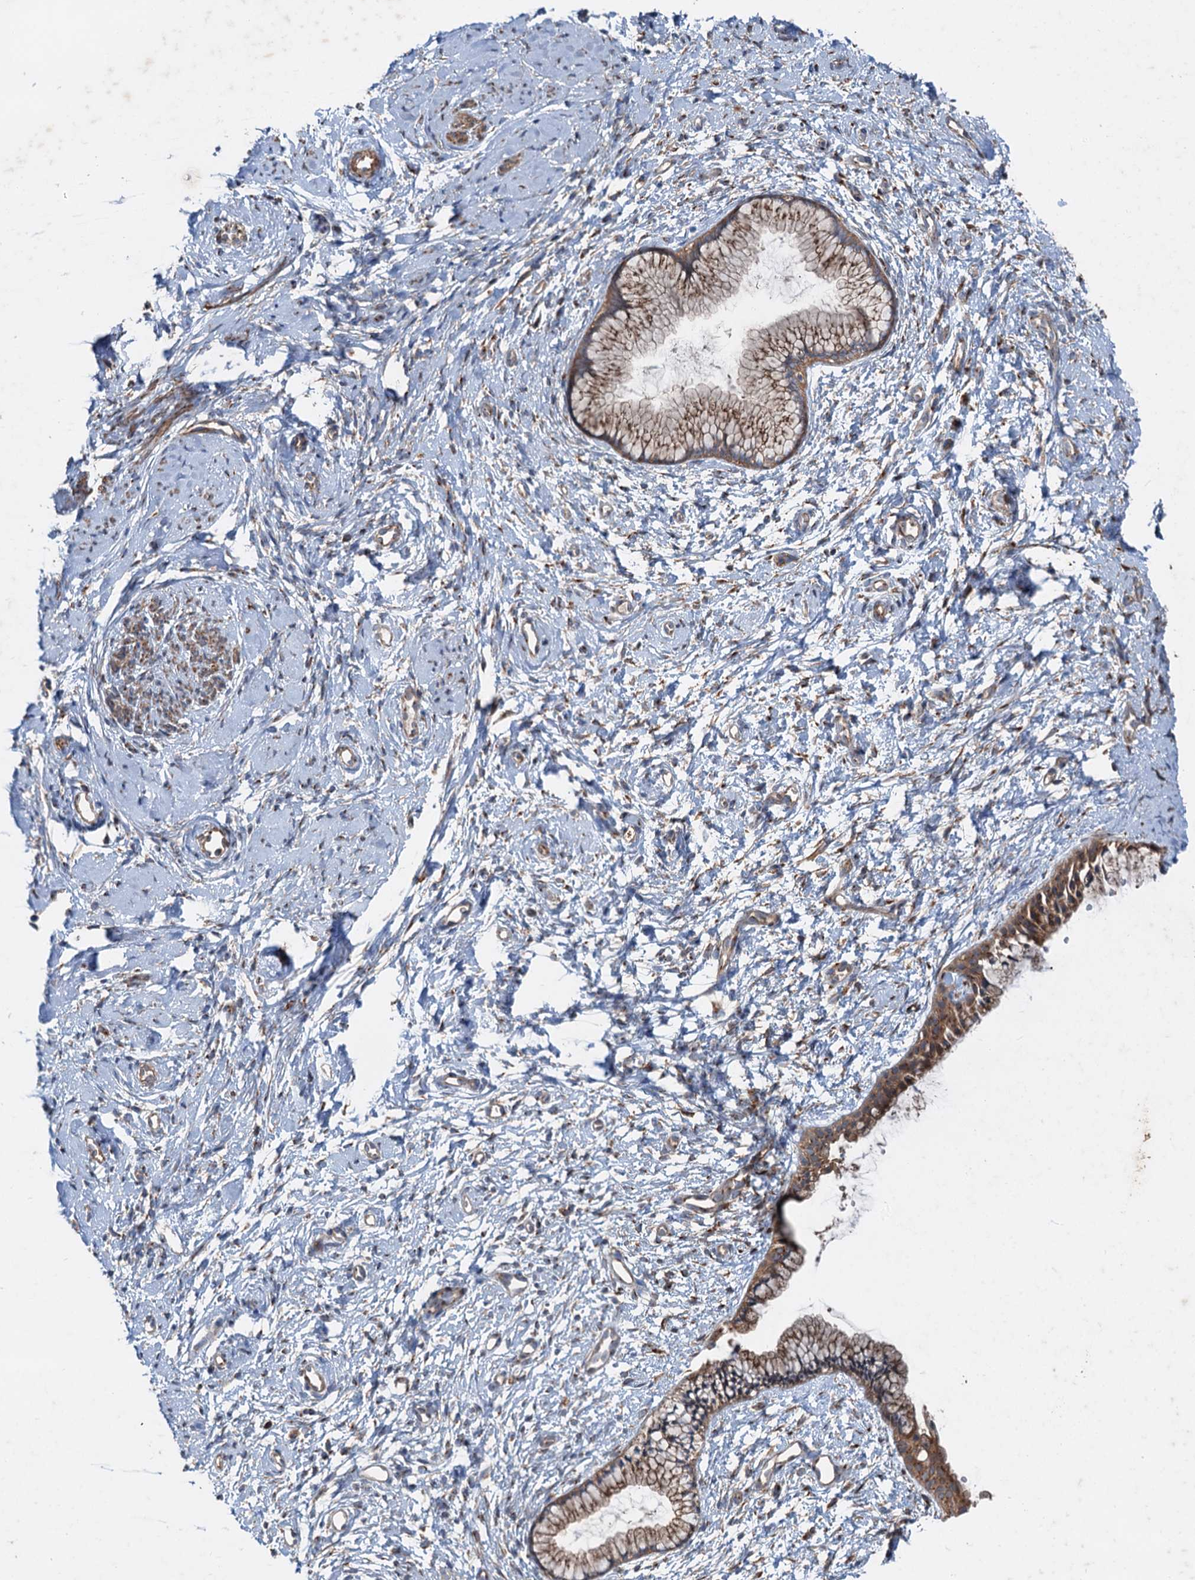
{"staining": {"intensity": "moderate", "quantity": ">75%", "location": "cytoplasmic/membranous"}, "tissue": "cervix", "cell_type": "Glandular cells", "image_type": "normal", "snomed": [{"axis": "morphology", "description": "Normal tissue, NOS"}, {"axis": "topography", "description": "Cervix"}], "caption": "DAB (3,3'-diaminobenzidine) immunohistochemical staining of normal cervix shows moderate cytoplasmic/membranous protein staining in approximately >75% of glandular cells.", "gene": "ANKRD26", "patient": {"sex": "female", "age": 57}}